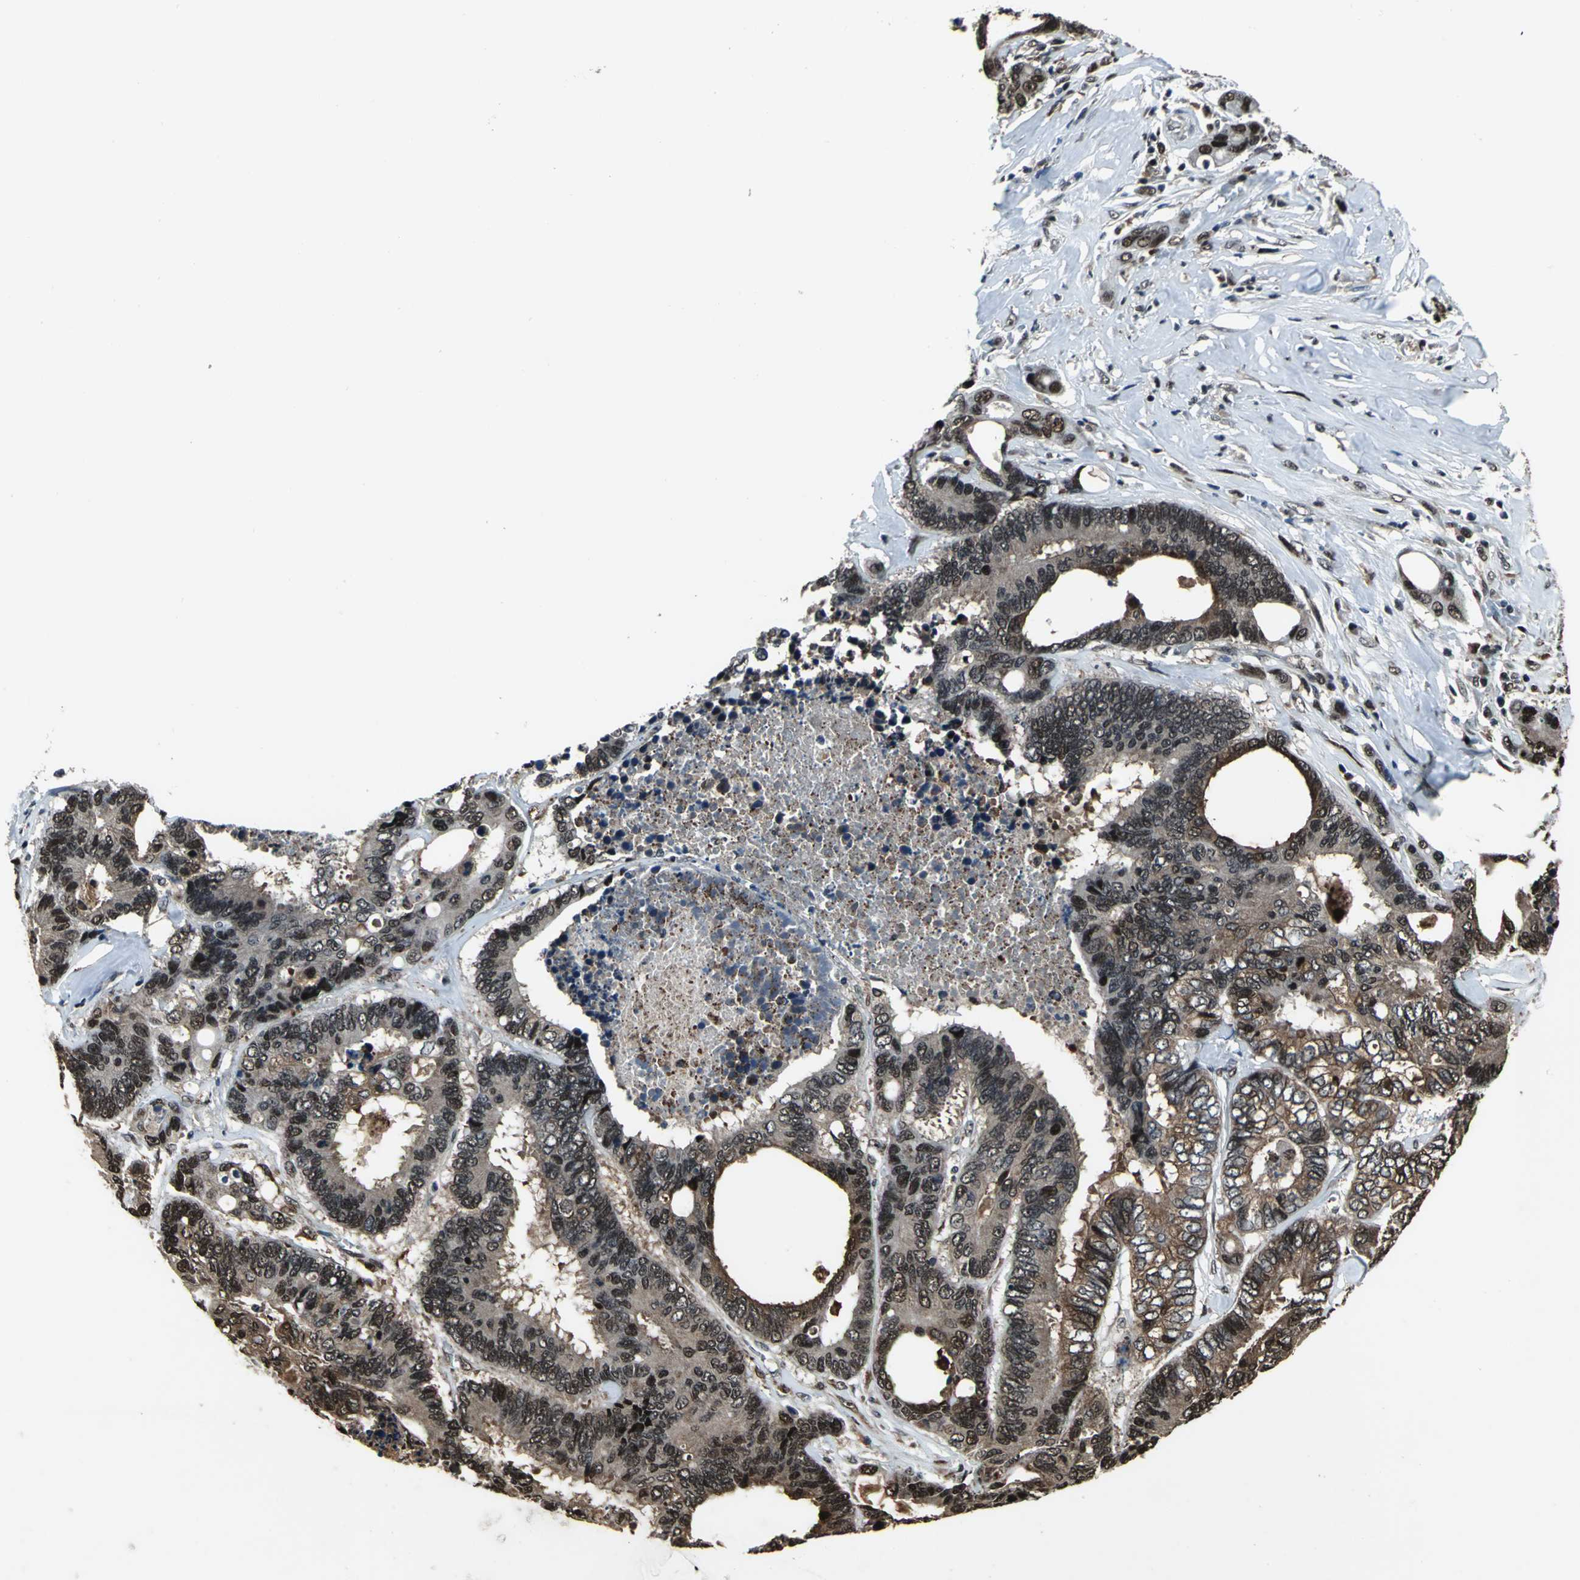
{"staining": {"intensity": "moderate", "quantity": "25%-75%", "location": "cytoplasmic/membranous,nuclear"}, "tissue": "colorectal cancer", "cell_type": "Tumor cells", "image_type": "cancer", "snomed": [{"axis": "morphology", "description": "Adenocarcinoma, NOS"}, {"axis": "topography", "description": "Rectum"}], "caption": "Colorectal adenocarcinoma tissue shows moderate cytoplasmic/membranous and nuclear positivity in approximately 25%-75% of tumor cells, visualized by immunohistochemistry.", "gene": "MIS18BP1", "patient": {"sex": "male", "age": 55}}